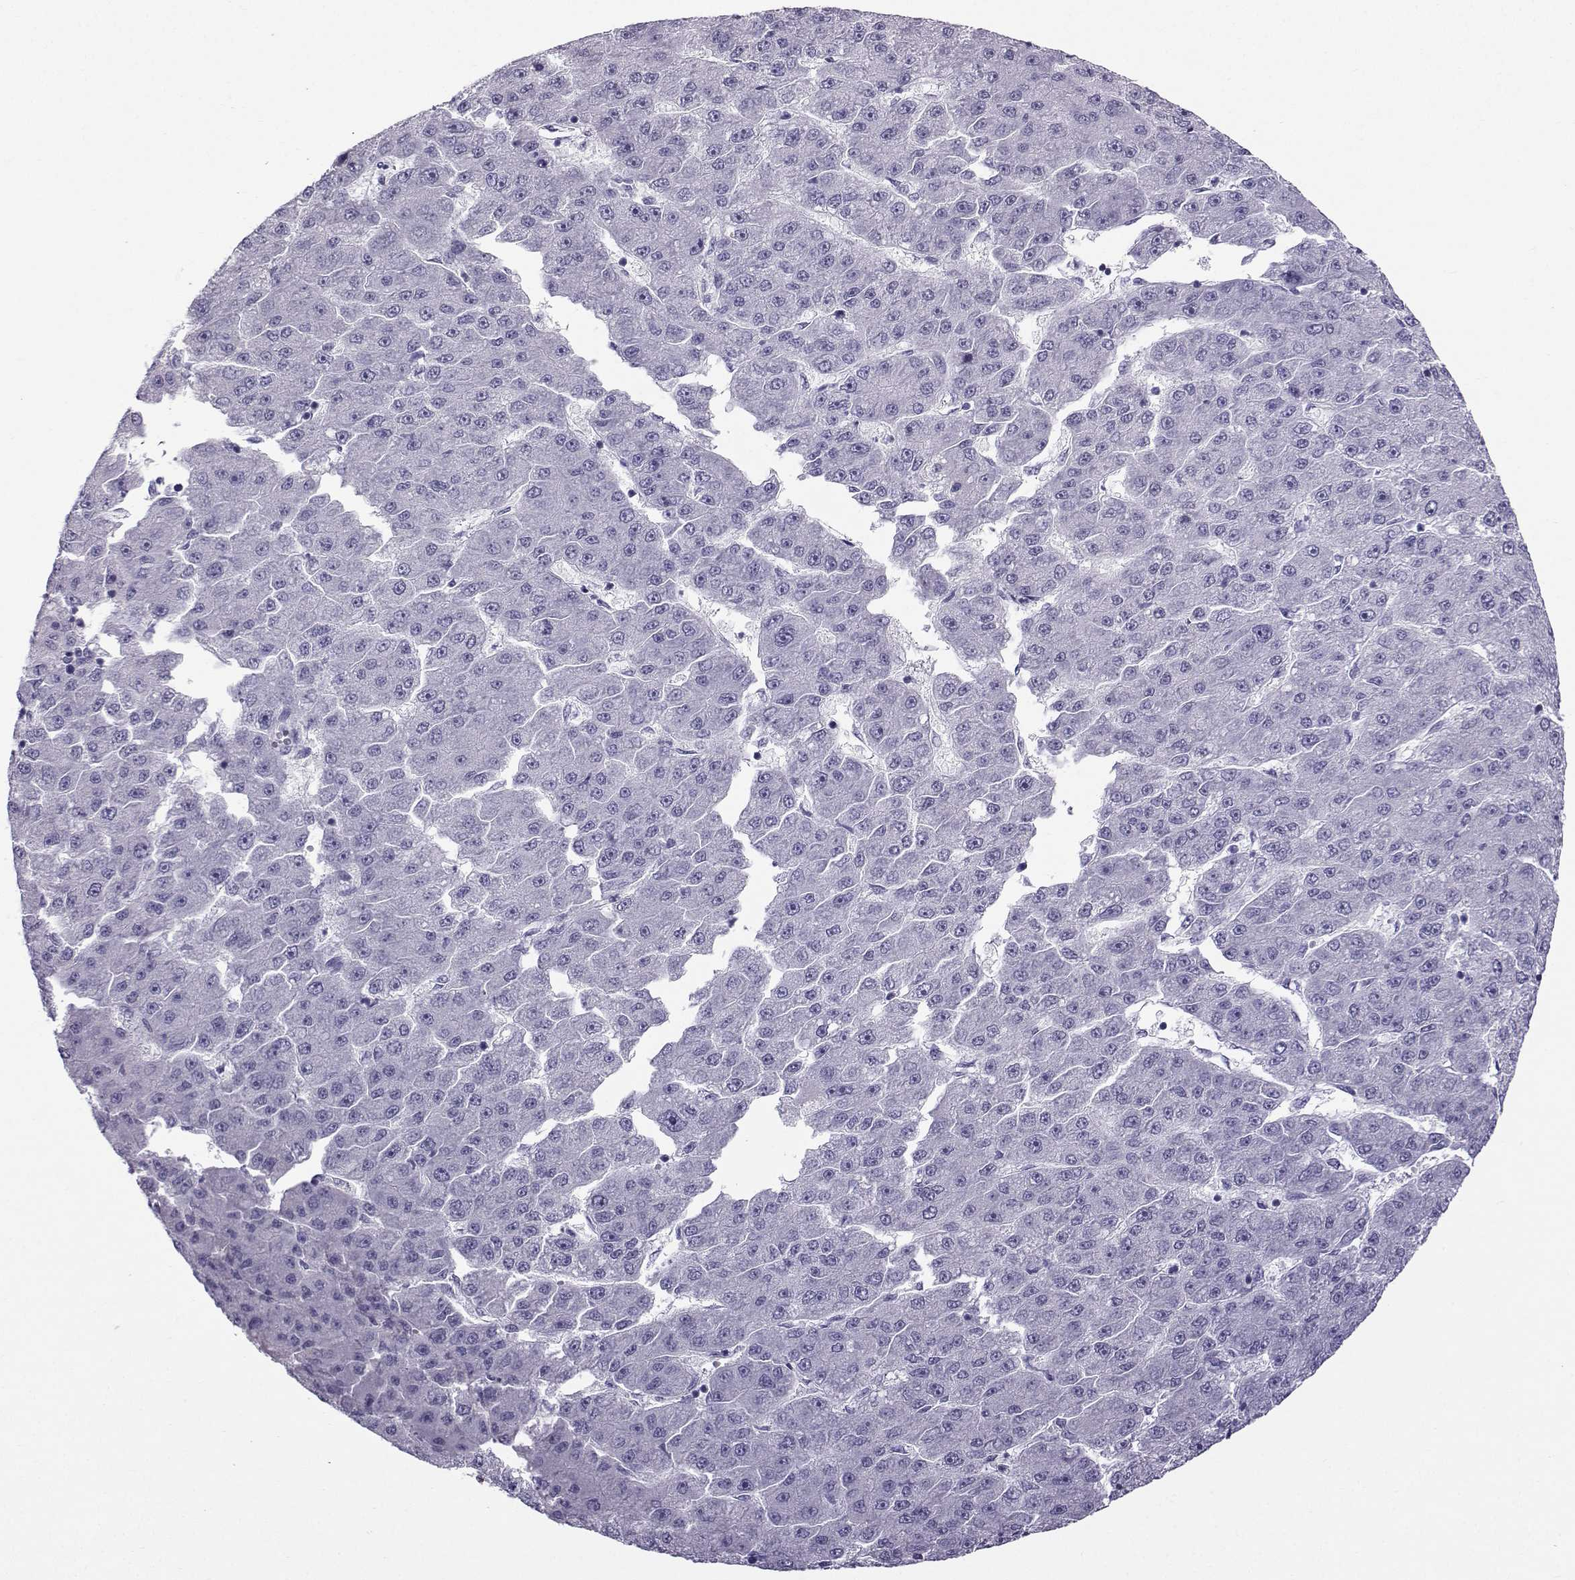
{"staining": {"intensity": "negative", "quantity": "none", "location": "none"}, "tissue": "liver cancer", "cell_type": "Tumor cells", "image_type": "cancer", "snomed": [{"axis": "morphology", "description": "Carcinoma, Hepatocellular, NOS"}, {"axis": "topography", "description": "Liver"}], "caption": "Protein analysis of liver hepatocellular carcinoma displays no significant positivity in tumor cells.", "gene": "ZBTB8B", "patient": {"sex": "male", "age": 67}}